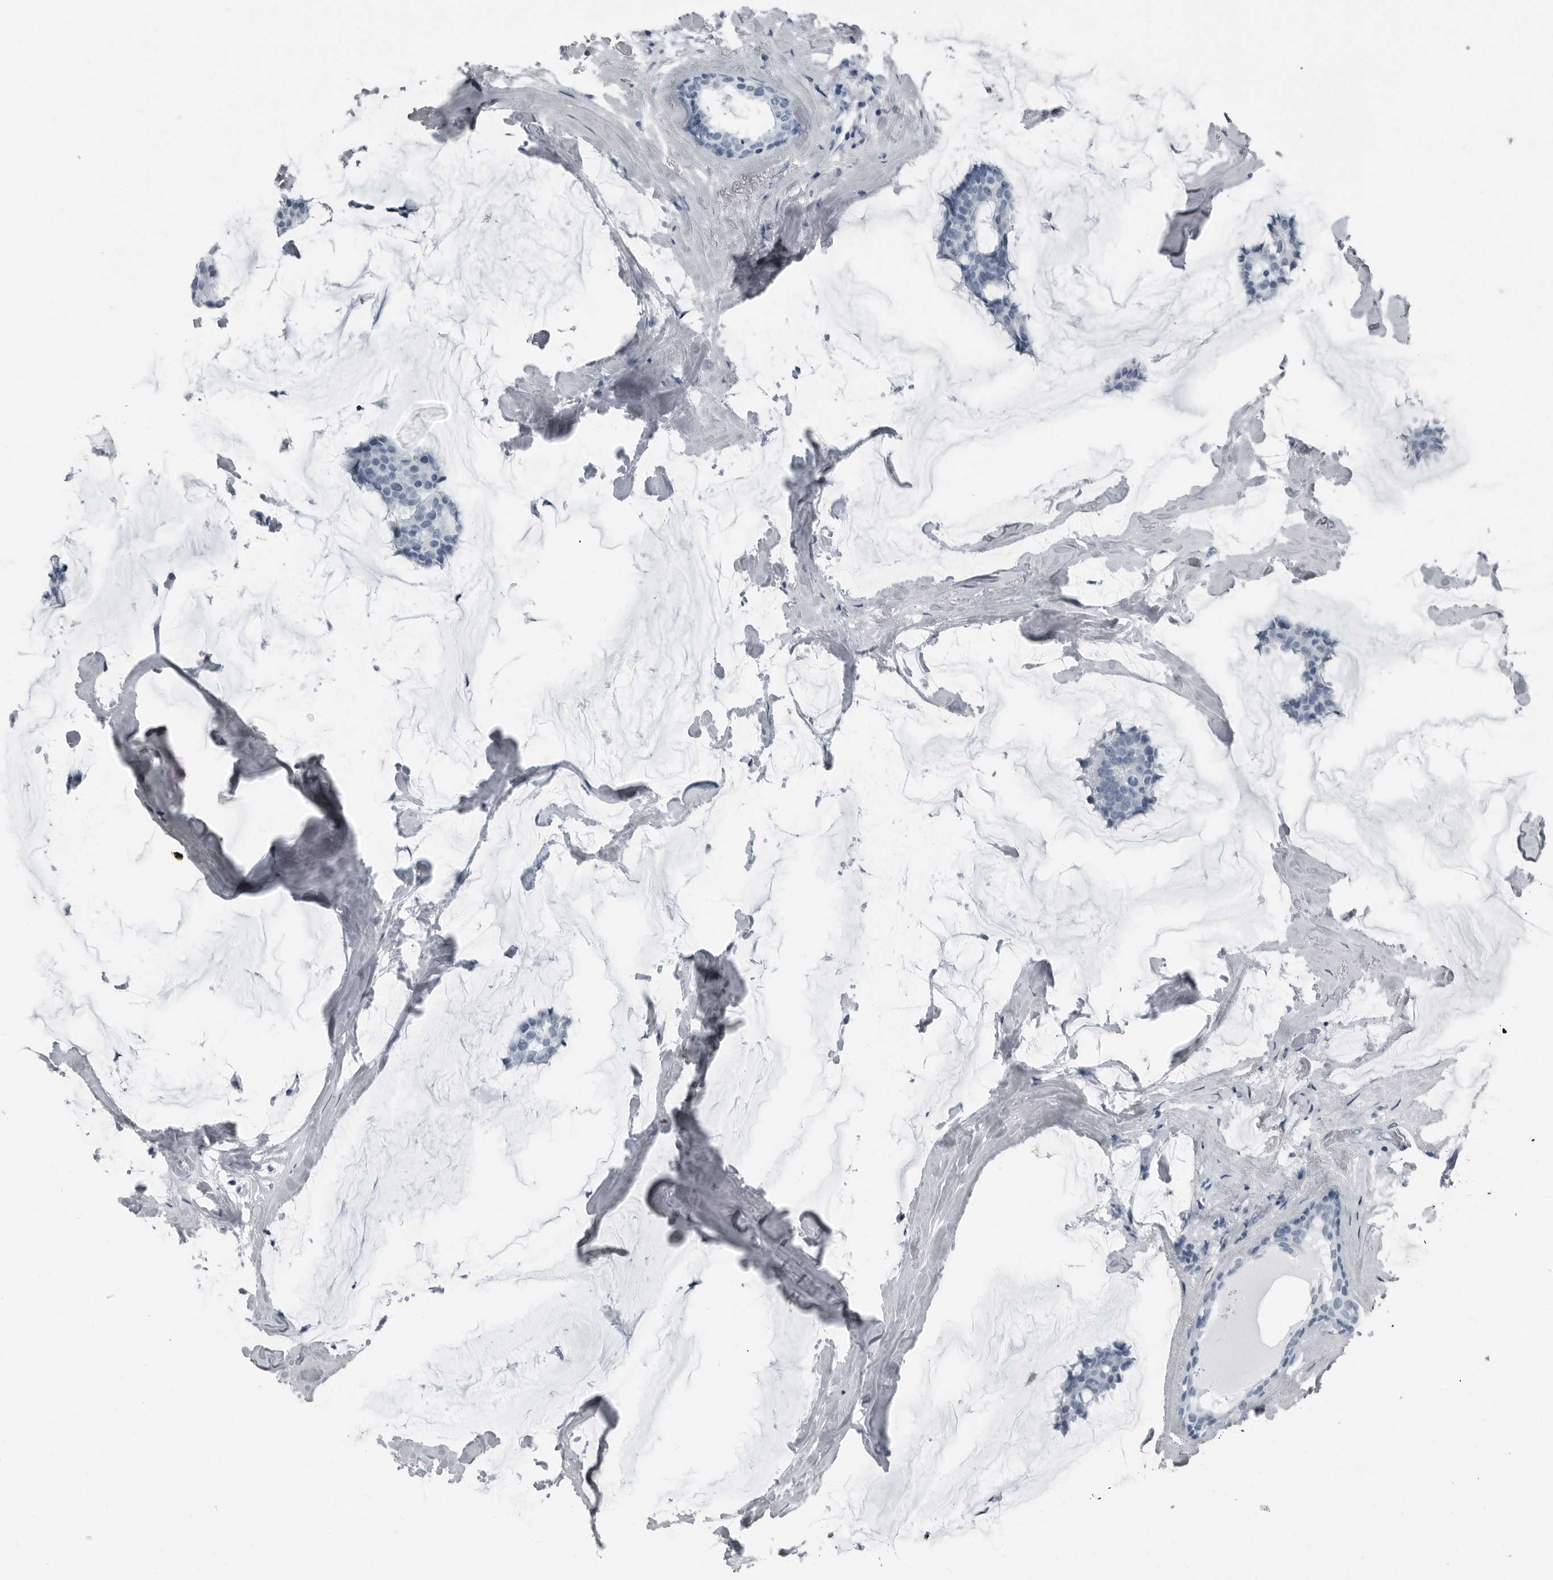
{"staining": {"intensity": "negative", "quantity": "none", "location": "none"}, "tissue": "breast cancer", "cell_type": "Tumor cells", "image_type": "cancer", "snomed": [{"axis": "morphology", "description": "Duct carcinoma"}, {"axis": "topography", "description": "Breast"}], "caption": "DAB (3,3'-diaminobenzidine) immunohistochemical staining of breast intraductal carcinoma displays no significant positivity in tumor cells. (DAB immunohistochemistry (IHC) with hematoxylin counter stain).", "gene": "PRSS1", "patient": {"sex": "female", "age": 93}}